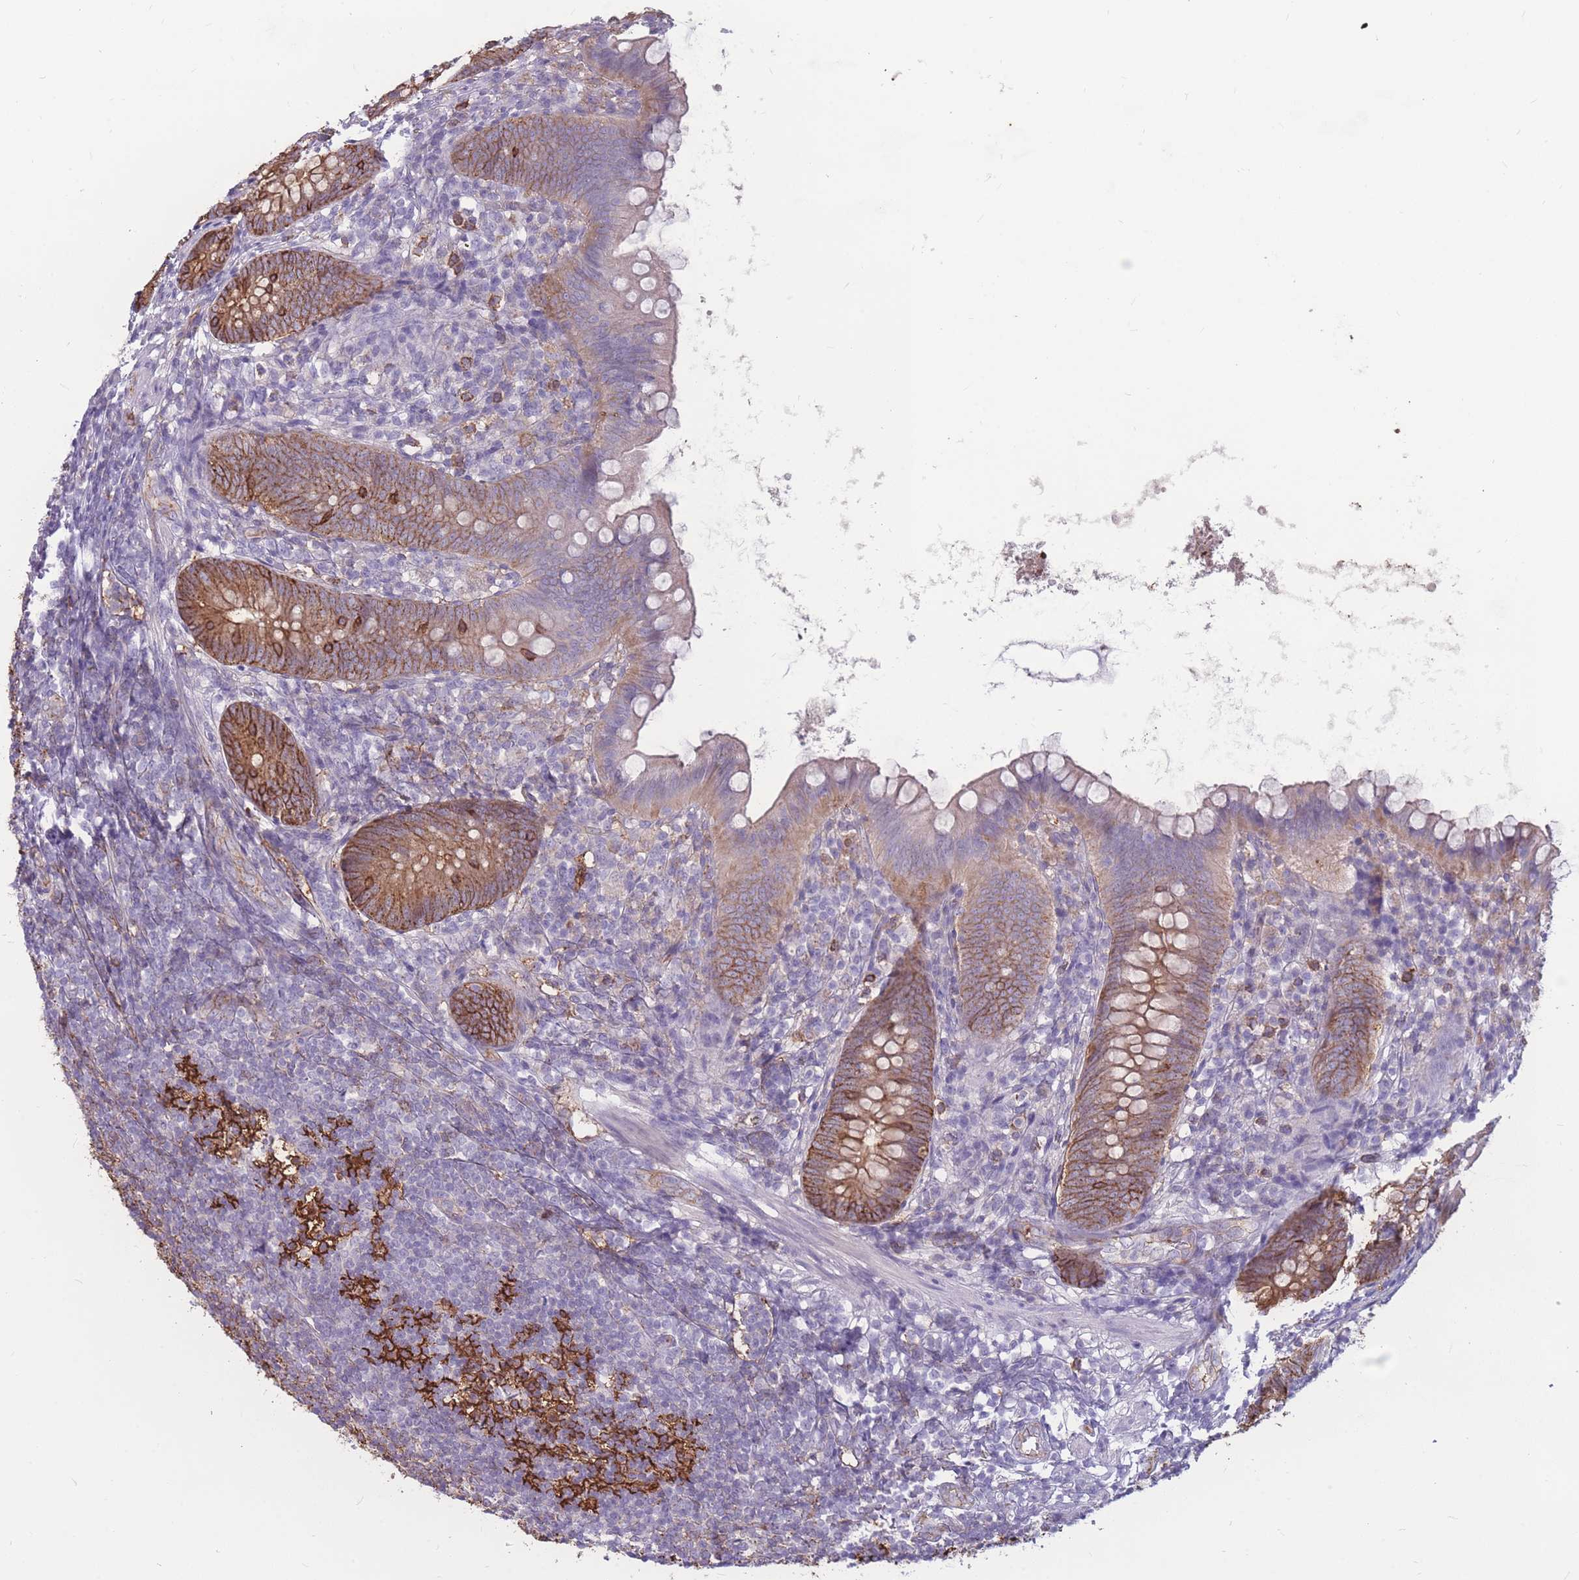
{"staining": {"intensity": "moderate", "quantity": ">75%", "location": "cytoplasmic/membranous"}, "tissue": "appendix", "cell_type": "Glandular cells", "image_type": "normal", "snomed": [{"axis": "morphology", "description": "Normal tissue, NOS"}, {"axis": "topography", "description": "Appendix"}], "caption": "Protein staining of unremarkable appendix demonstrates moderate cytoplasmic/membranous positivity in approximately >75% of glandular cells.", "gene": "GNA11", "patient": {"sex": "female", "age": 62}}